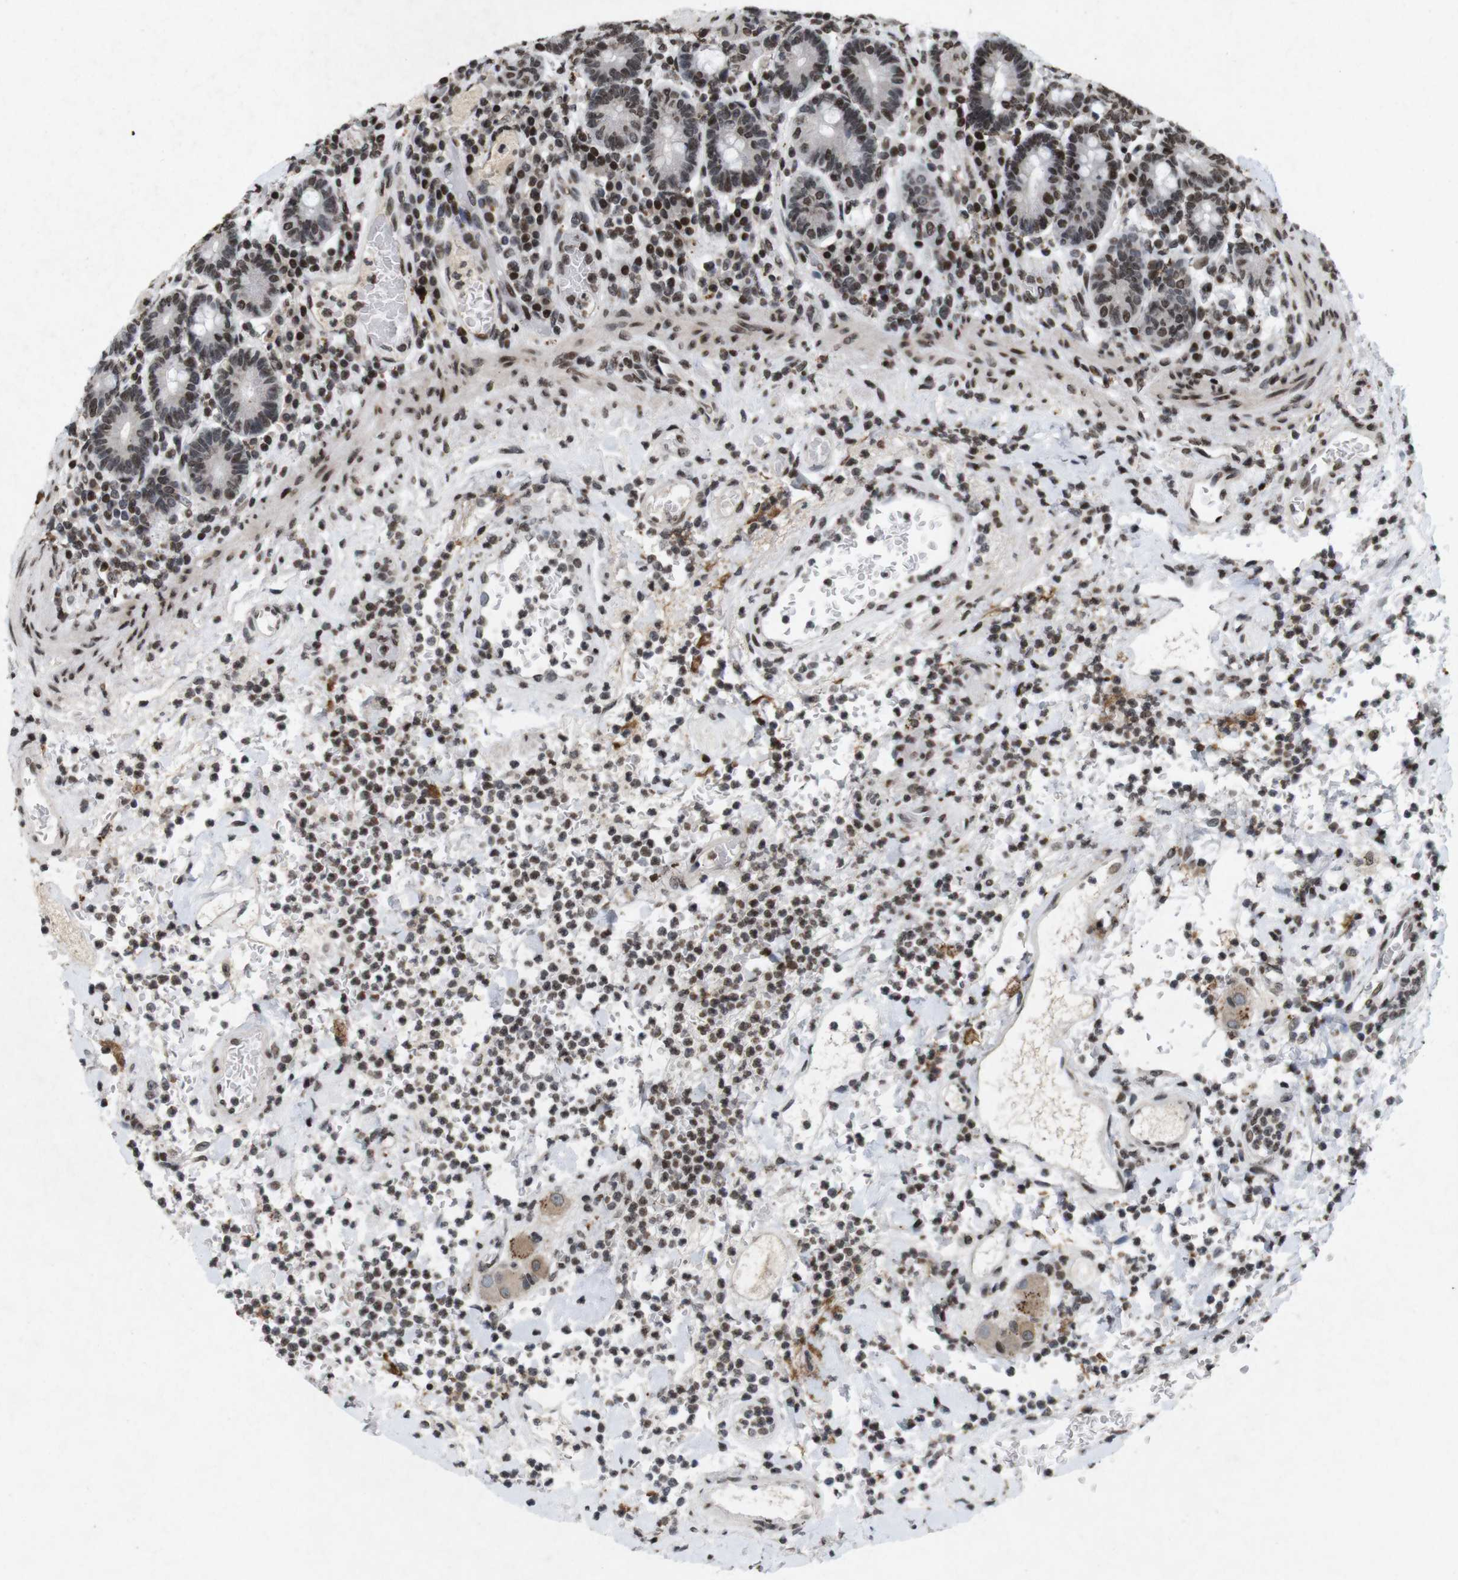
{"staining": {"intensity": "moderate", "quantity": ">75%", "location": "cytoplasmic/membranous,nuclear"}, "tissue": "stomach", "cell_type": "Glandular cells", "image_type": "normal", "snomed": [{"axis": "morphology", "description": "Normal tissue, NOS"}, {"axis": "topography", "description": "Stomach, upper"}], "caption": "Immunohistochemistry (IHC) of normal stomach reveals medium levels of moderate cytoplasmic/membranous,nuclear staining in about >75% of glandular cells.", "gene": "MAGEH1", "patient": {"sex": "male", "age": 68}}